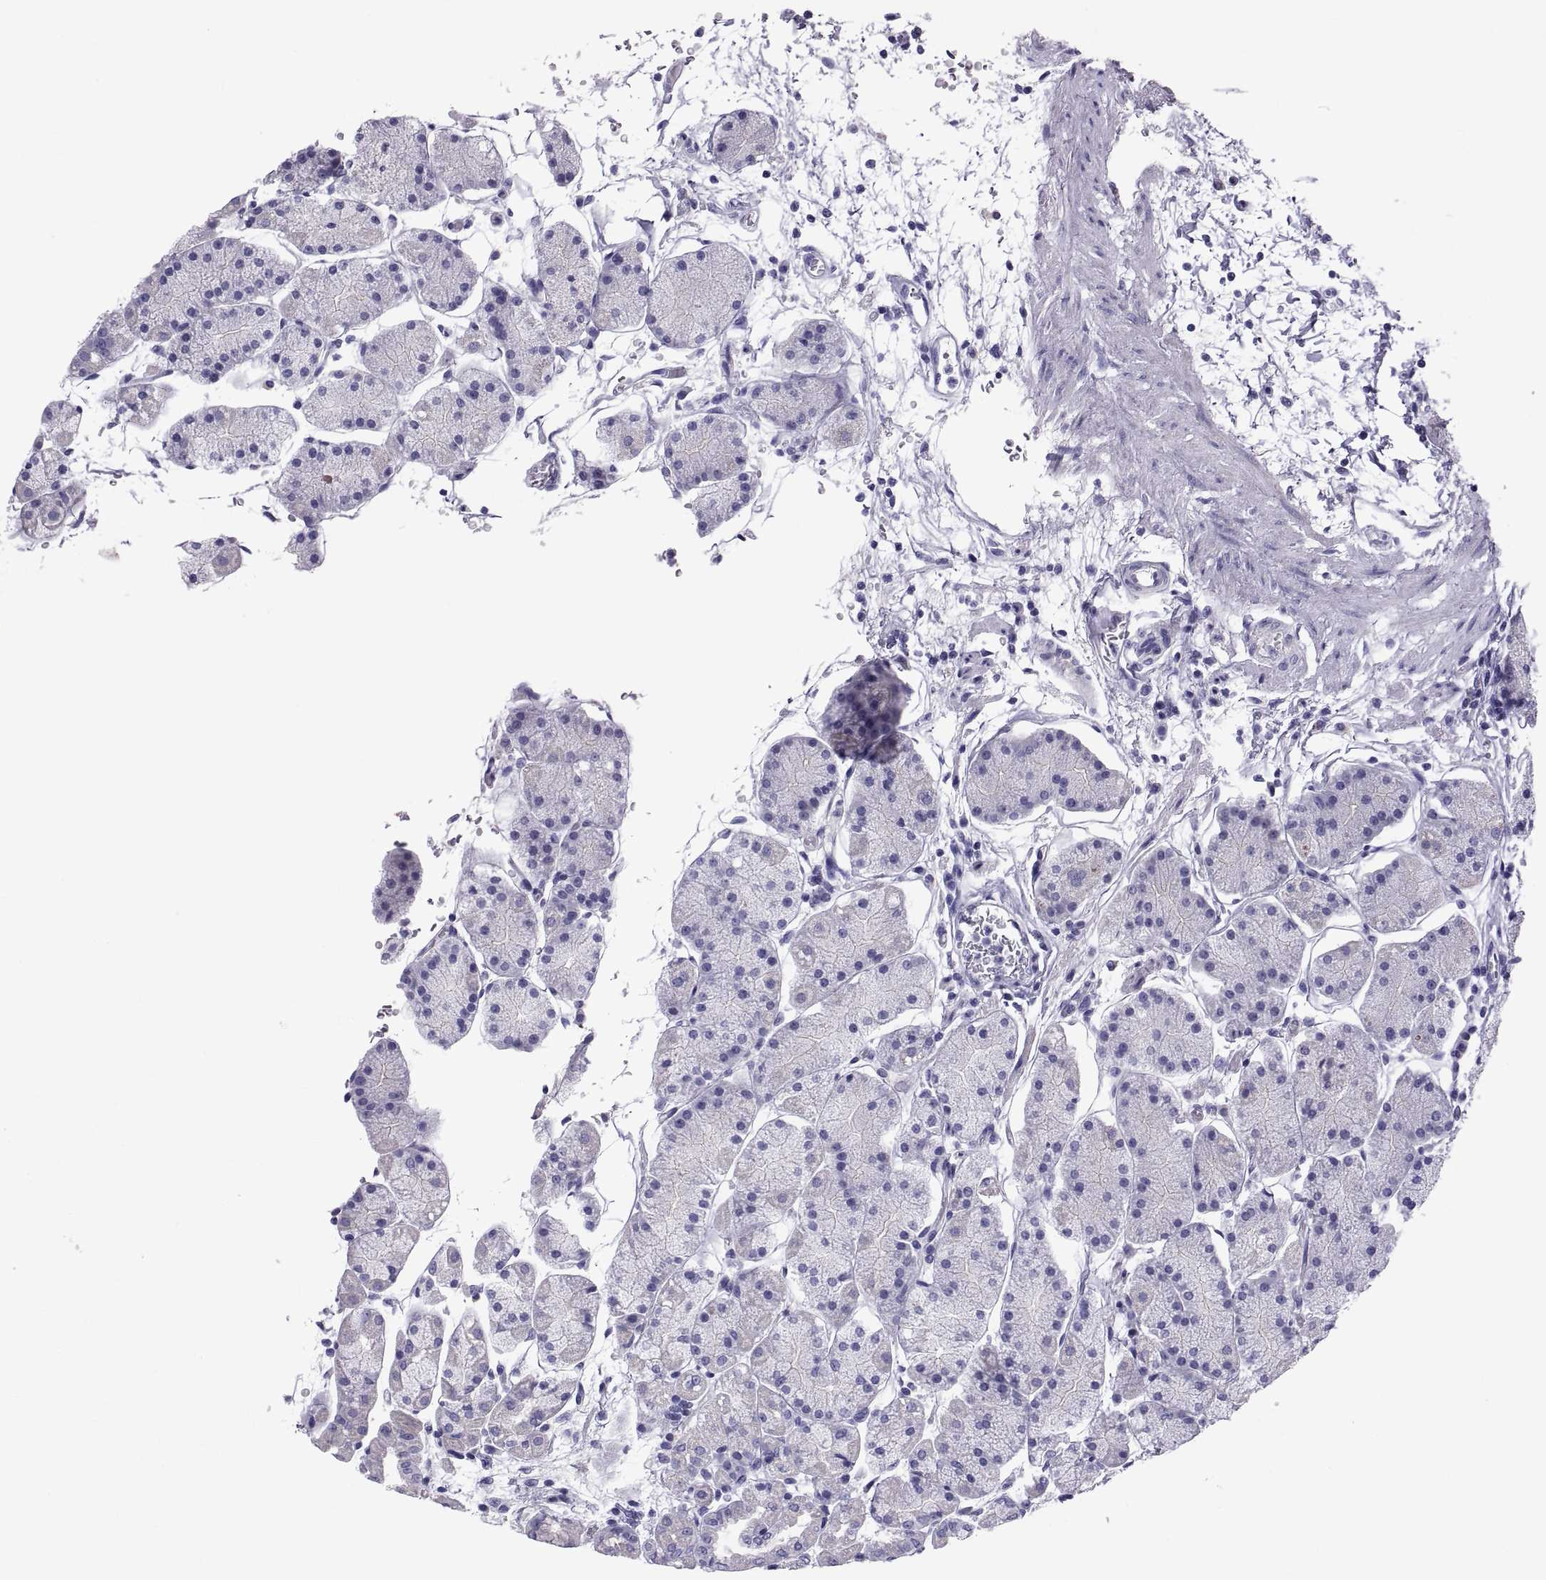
{"staining": {"intensity": "negative", "quantity": "none", "location": "none"}, "tissue": "stomach", "cell_type": "Glandular cells", "image_type": "normal", "snomed": [{"axis": "morphology", "description": "Normal tissue, NOS"}, {"axis": "topography", "description": "Stomach"}], "caption": "Immunohistochemical staining of normal human stomach exhibits no significant expression in glandular cells. (DAB immunohistochemistry with hematoxylin counter stain).", "gene": "RNASE12", "patient": {"sex": "male", "age": 54}}